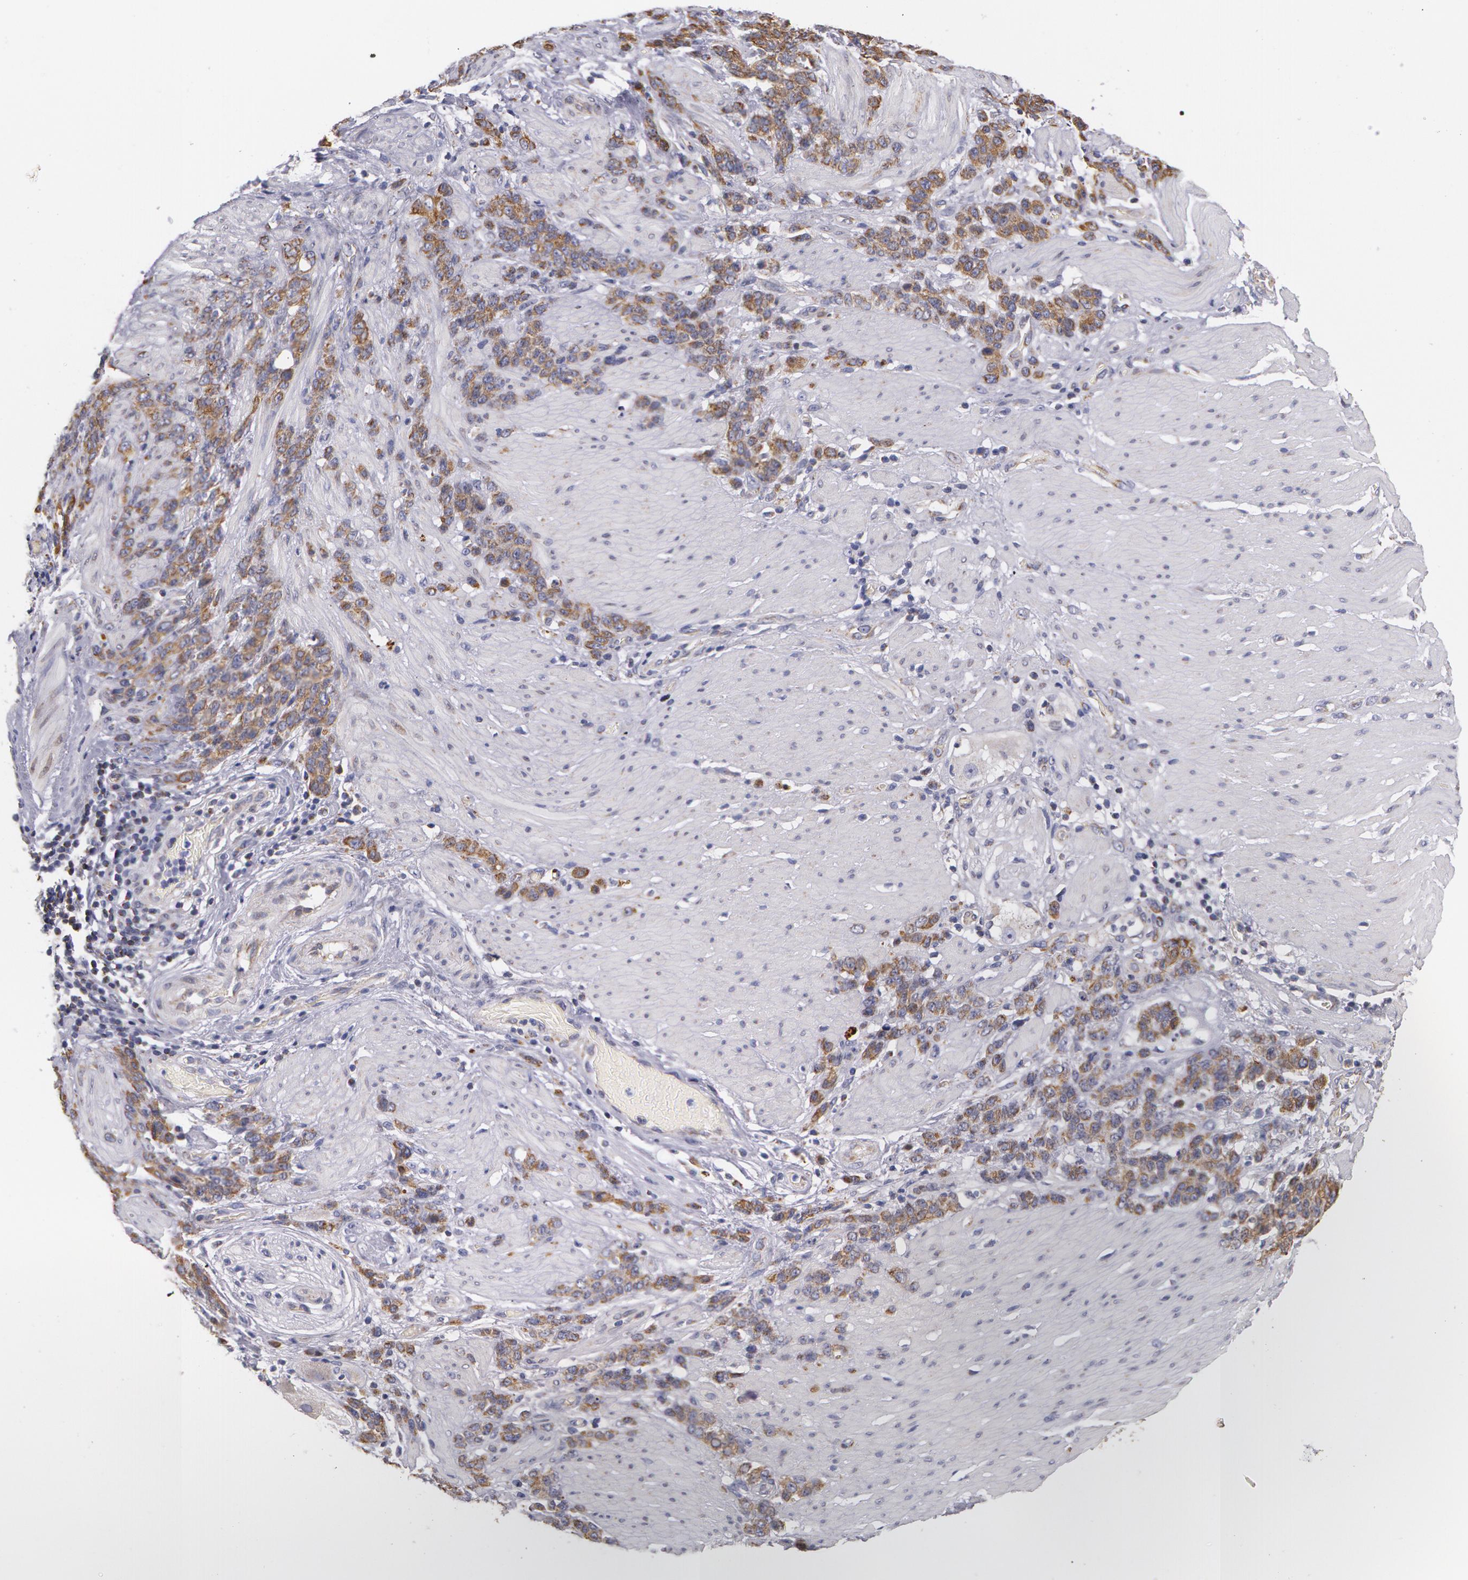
{"staining": {"intensity": "weak", "quantity": ">75%", "location": "cytoplasmic/membranous"}, "tissue": "stomach cancer", "cell_type": "Tumor cells", "image_type": "cancer", "snomed": [{"axis": "morphology", "description": "Adenocarcinoma, NOS"}, {"axis": "topography", "description": "Stomach, lower"}], "caption": "Immunohistochemistry (IHC) micrograph of neoplastic tissue: stomach cancer (adenocarcinoma) stained using immunohistochemistry shows low levels of weak protein expression localized specifically in the cytoplasmic/membranous of tumor cells, appearing as a cytoplasmic/membranous brown color.", "gene": "KRT18", "patient": {"sex": "male", "age": 88}}